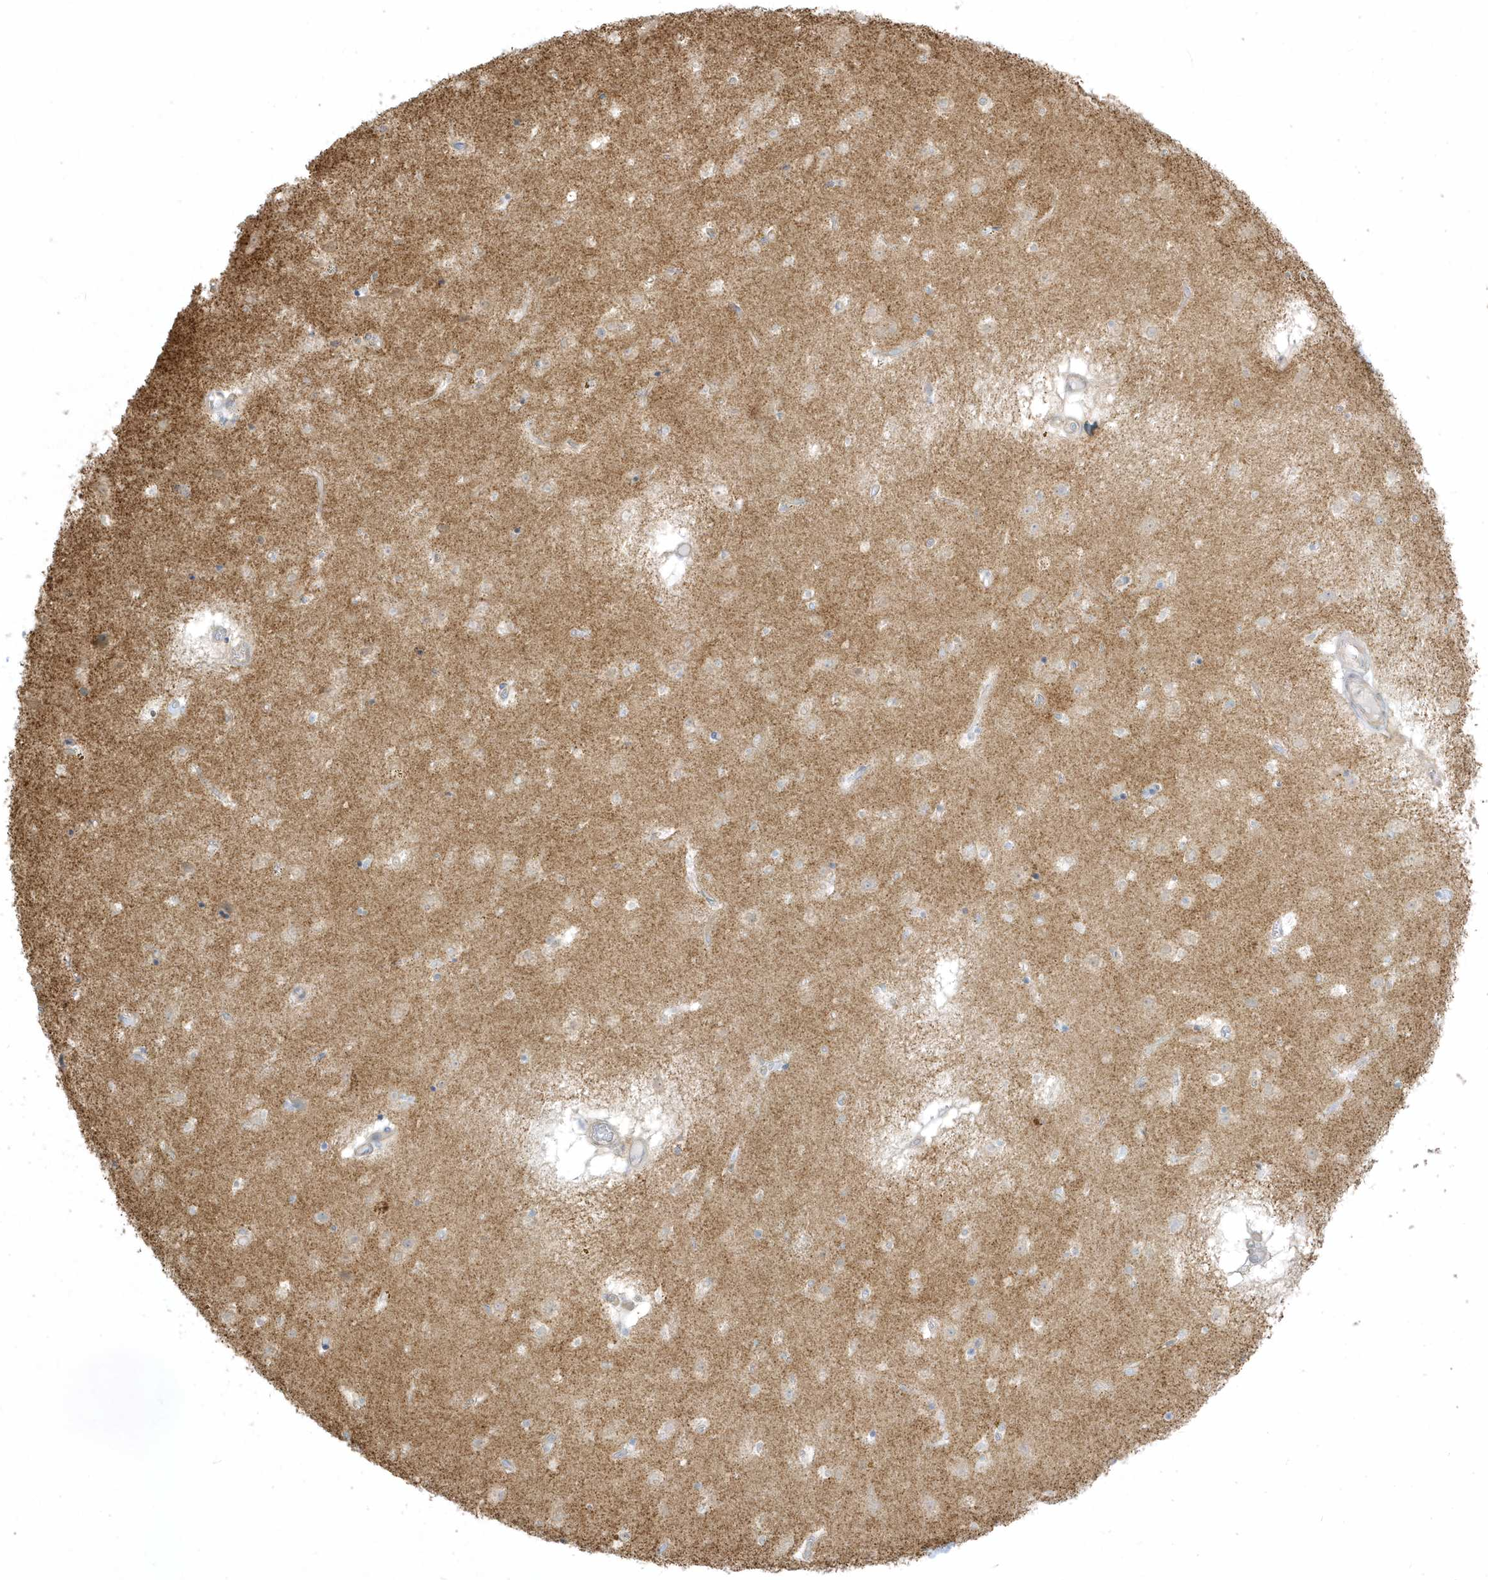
{"staining": {"intensity": "weak", "quantity": "<25%", "location": "cytoplasmic/membranous"}, "tissue": "caudate", "cell_type": "Glial cells", "image_type": "normal", "snomed": [{"axis": "morphology", "description": "Normal tissue, NOS"}, {"axis": "topography", "description": "Lateral ventricle wall"}], "caption": "This is an immunohistochemistry (IHC) image of unremarkable caudate. There is no staining in glial cells.", "gene": "ARHGEF9", "patient": {"sex": "male", "age": 70}}